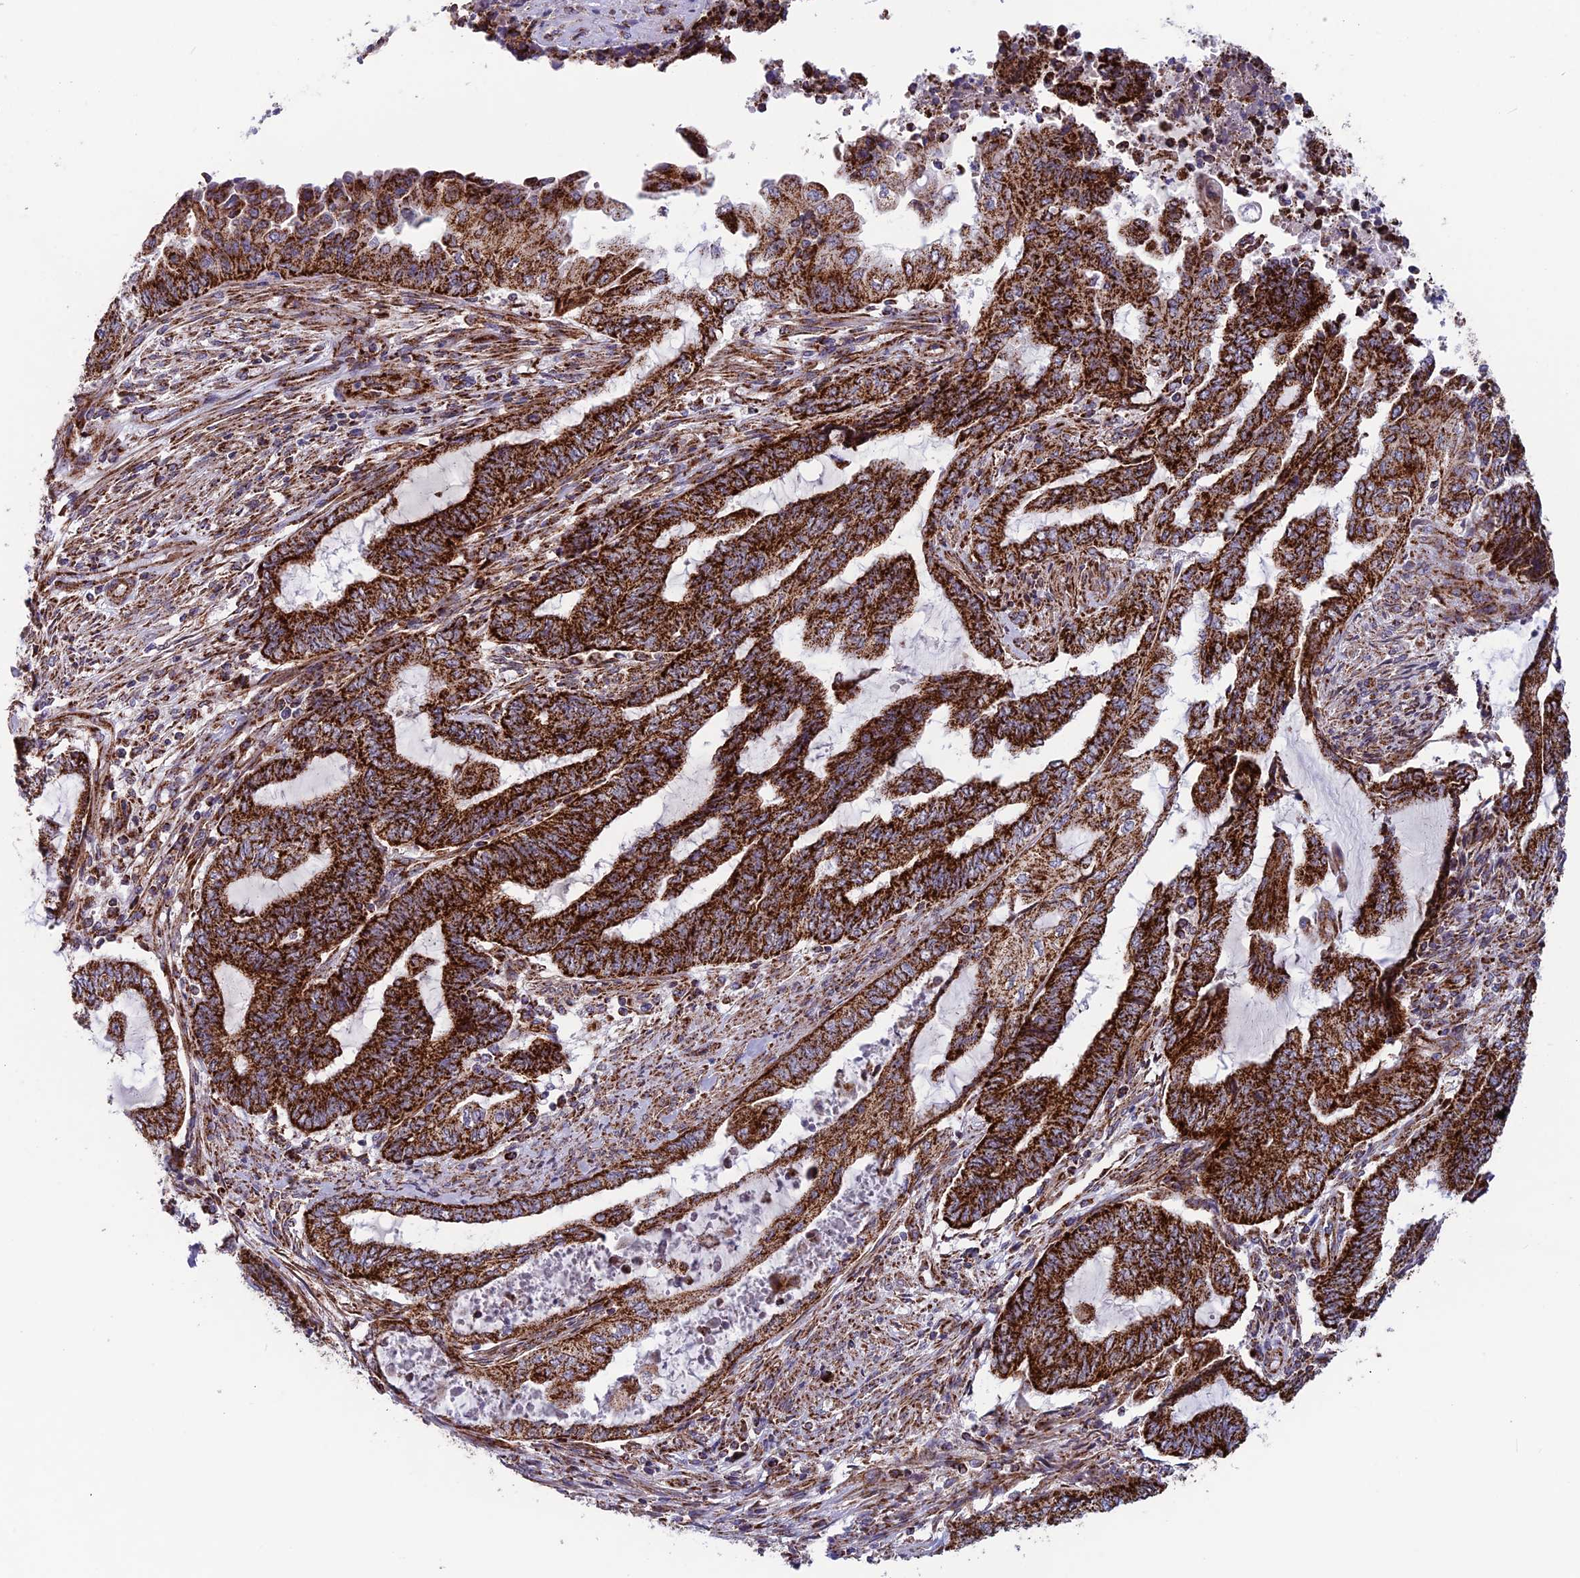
{"staining": {"intensity": "strong", "quantity": ">75%", "location": "cytoplasmic/membranous"}, "tissue": "endometrial cancer", "cell_type": "Tumor cells", "image_type": "cancer", "snomed": [{"axis": "morphology", "description": "Adenocarcinoma, NOS"}, {"axis": "topography", "description": "Uterus"}, {"axis": "topography", "description": "Endometrium"}], "caption": "Protein staining demonstrates strong cytoplasmic/membranous expression in about >75% of tumor cells in adenocarcinoma (endometrial).", "gene": "MRPS18B", "patient": {"sex": "female", "age": 70}}